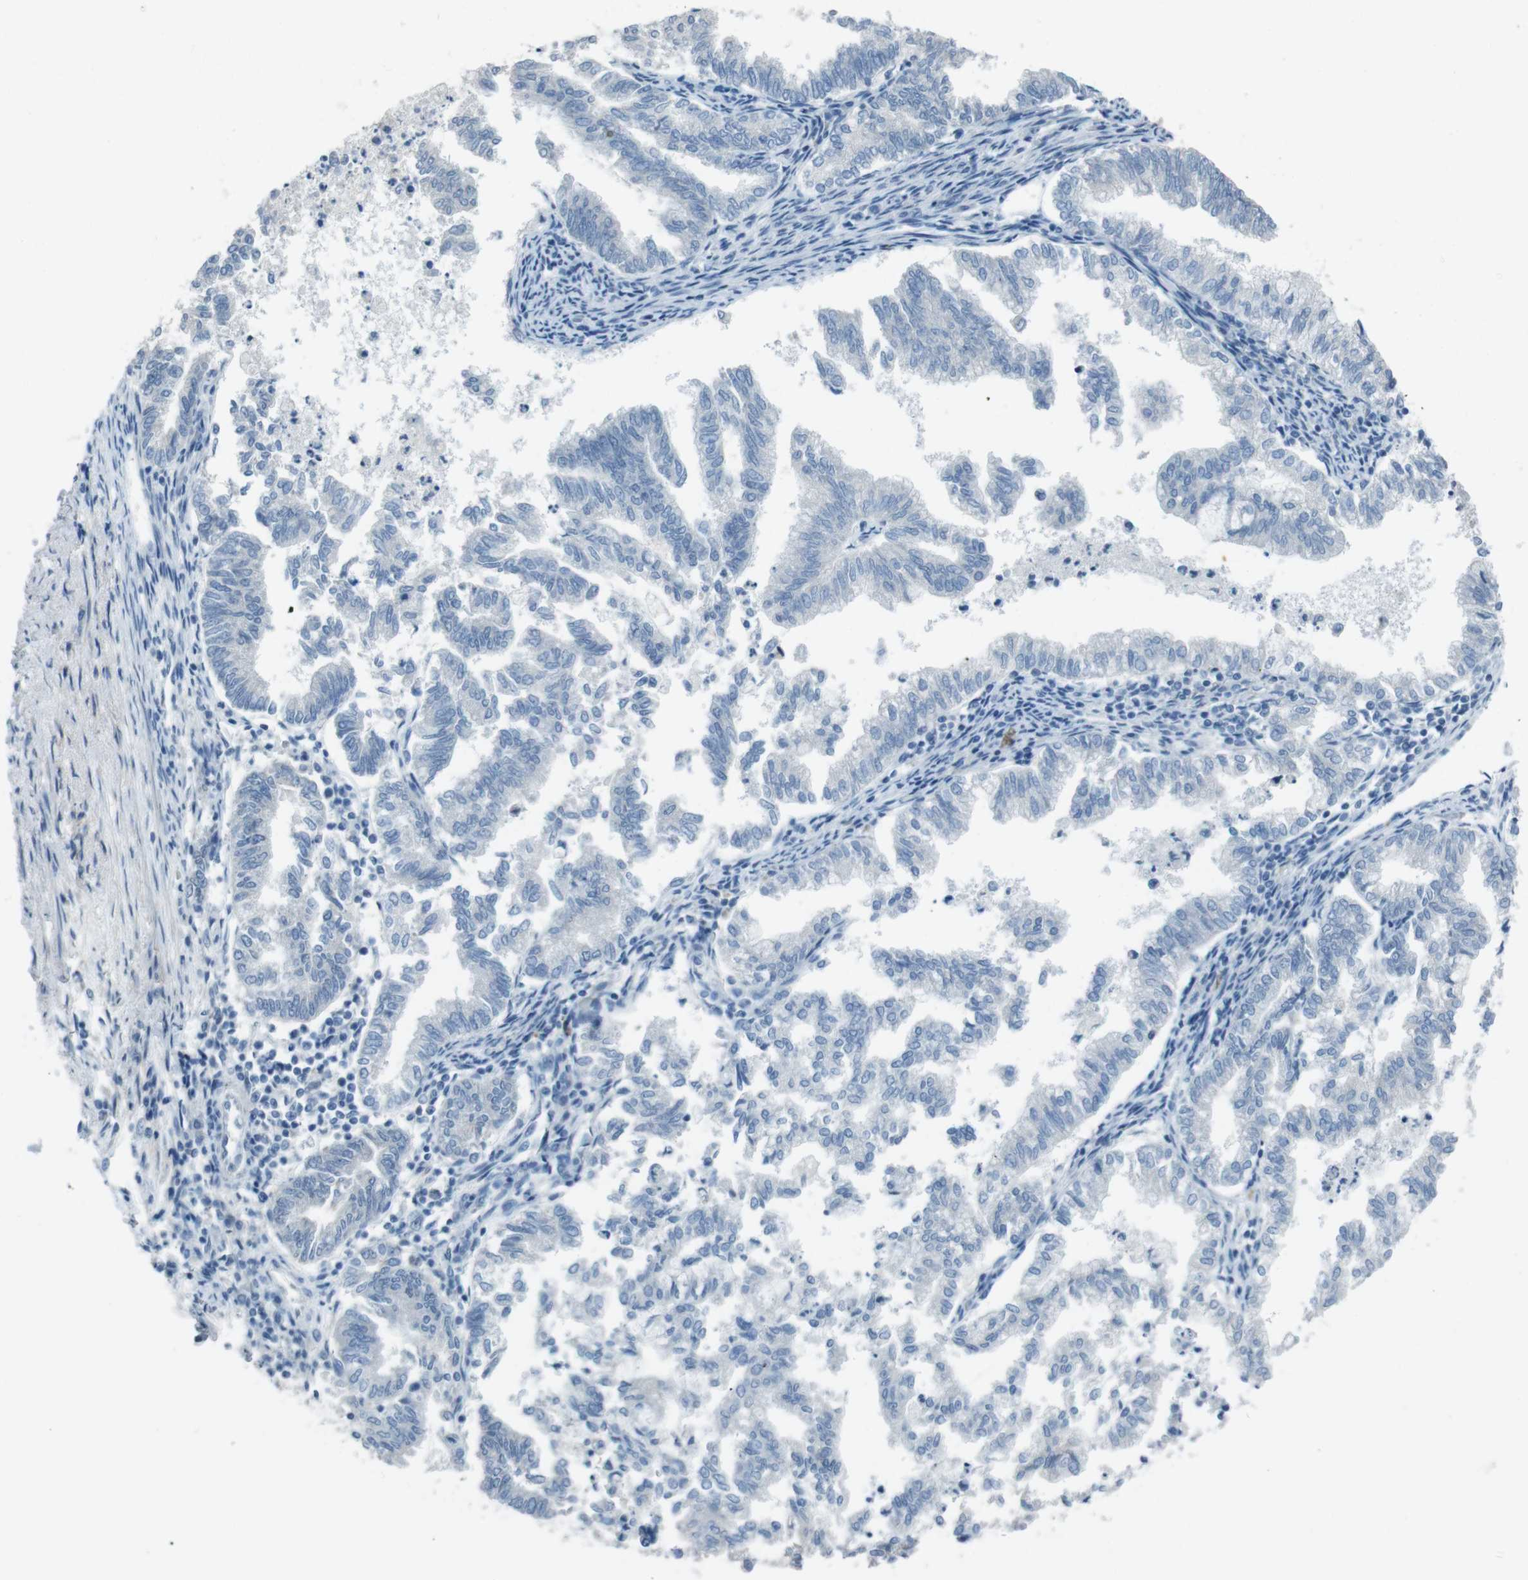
{"staining": {"intensity": "negative", "quantity": "none", "location": "none"}, "tissue": "endometrial cancer", "cell_type": "Tumor cells", "image_type": "cancer", "snomed": [{"axis": "morphology", "description": "Necrosis, NOS"}, {"axis": "morphology", "description": "Adenocarcinoma, NOS"}, {"axis": "topography", "description": "Endometrium"}], "caption": "This photomicrograph is of endometrial cancer stained with immunohistochemistry to label a protein in brown with the nuclei are counter-stained blue. There is no expression in tumor cells.", "gene": "ENTPD7", "patient": {"sex": "female", "age": 79}}